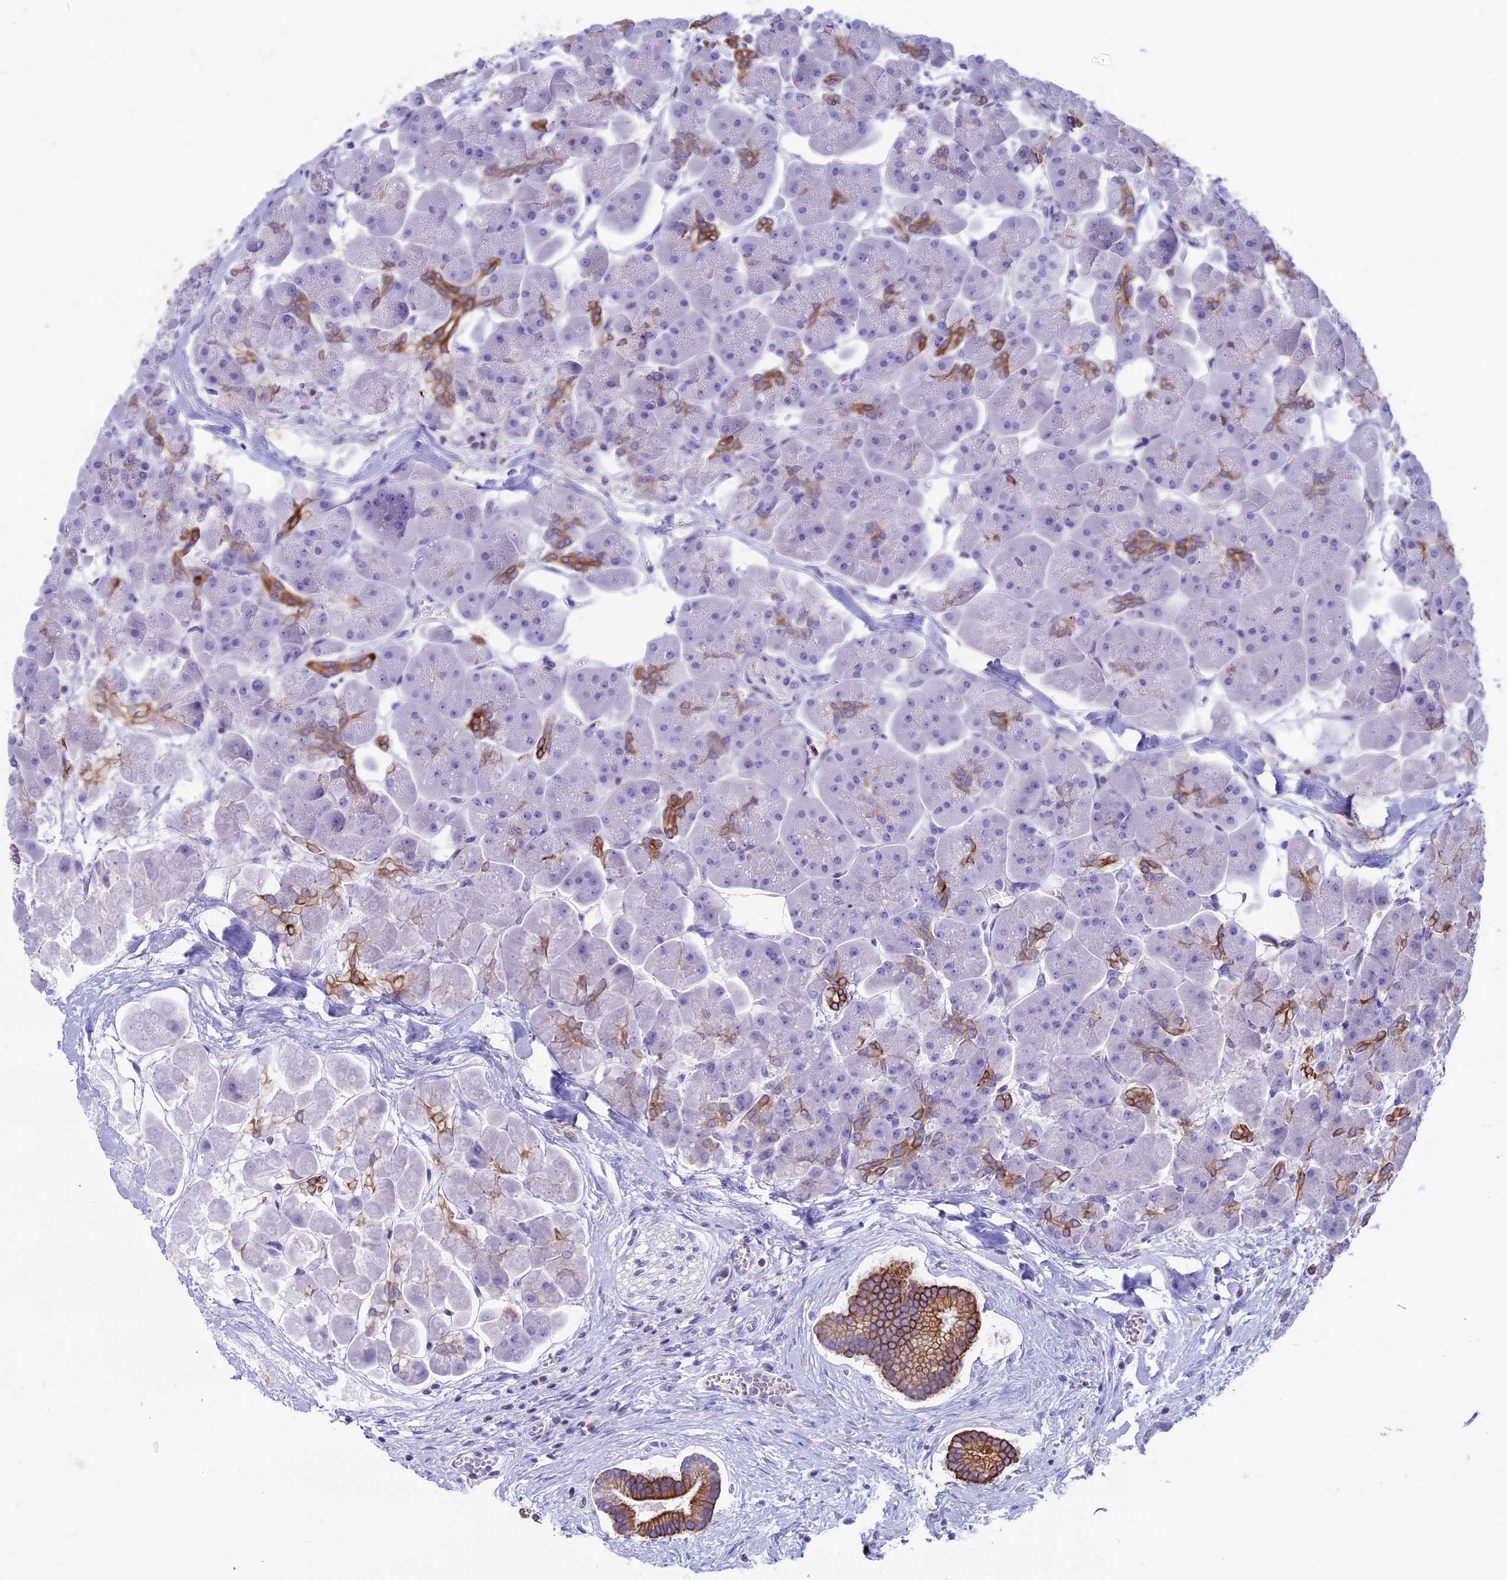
{"staining": {"intensity": "strong", "quantity": "<25%", "location": "cytoplasmic/membranous"}, "tissue": "pancreas", "cell_type": "Exocrine glandular cells", "image_type": "normal", "snomed": [{"axis": "morphology", "description": "Normal tissue, NOS"}, {"axis": "topography", "description": "Pancreas"}], "caption": "IHC staining of benign pancreas, which reveals medium levels of strong cytoplasmic/membranous positivity in about <25% of exocrine glandular cells indicating strong cytoplasmic/membranous protein positivity. The staining was performed using DAB (3,3'-diaminobenzidine) (brown) for protein detection and nuclei were counterstained in hematoxylin (blue).", "gene": "CDAN1", "patient": {"sex": "male", "age": 66}}